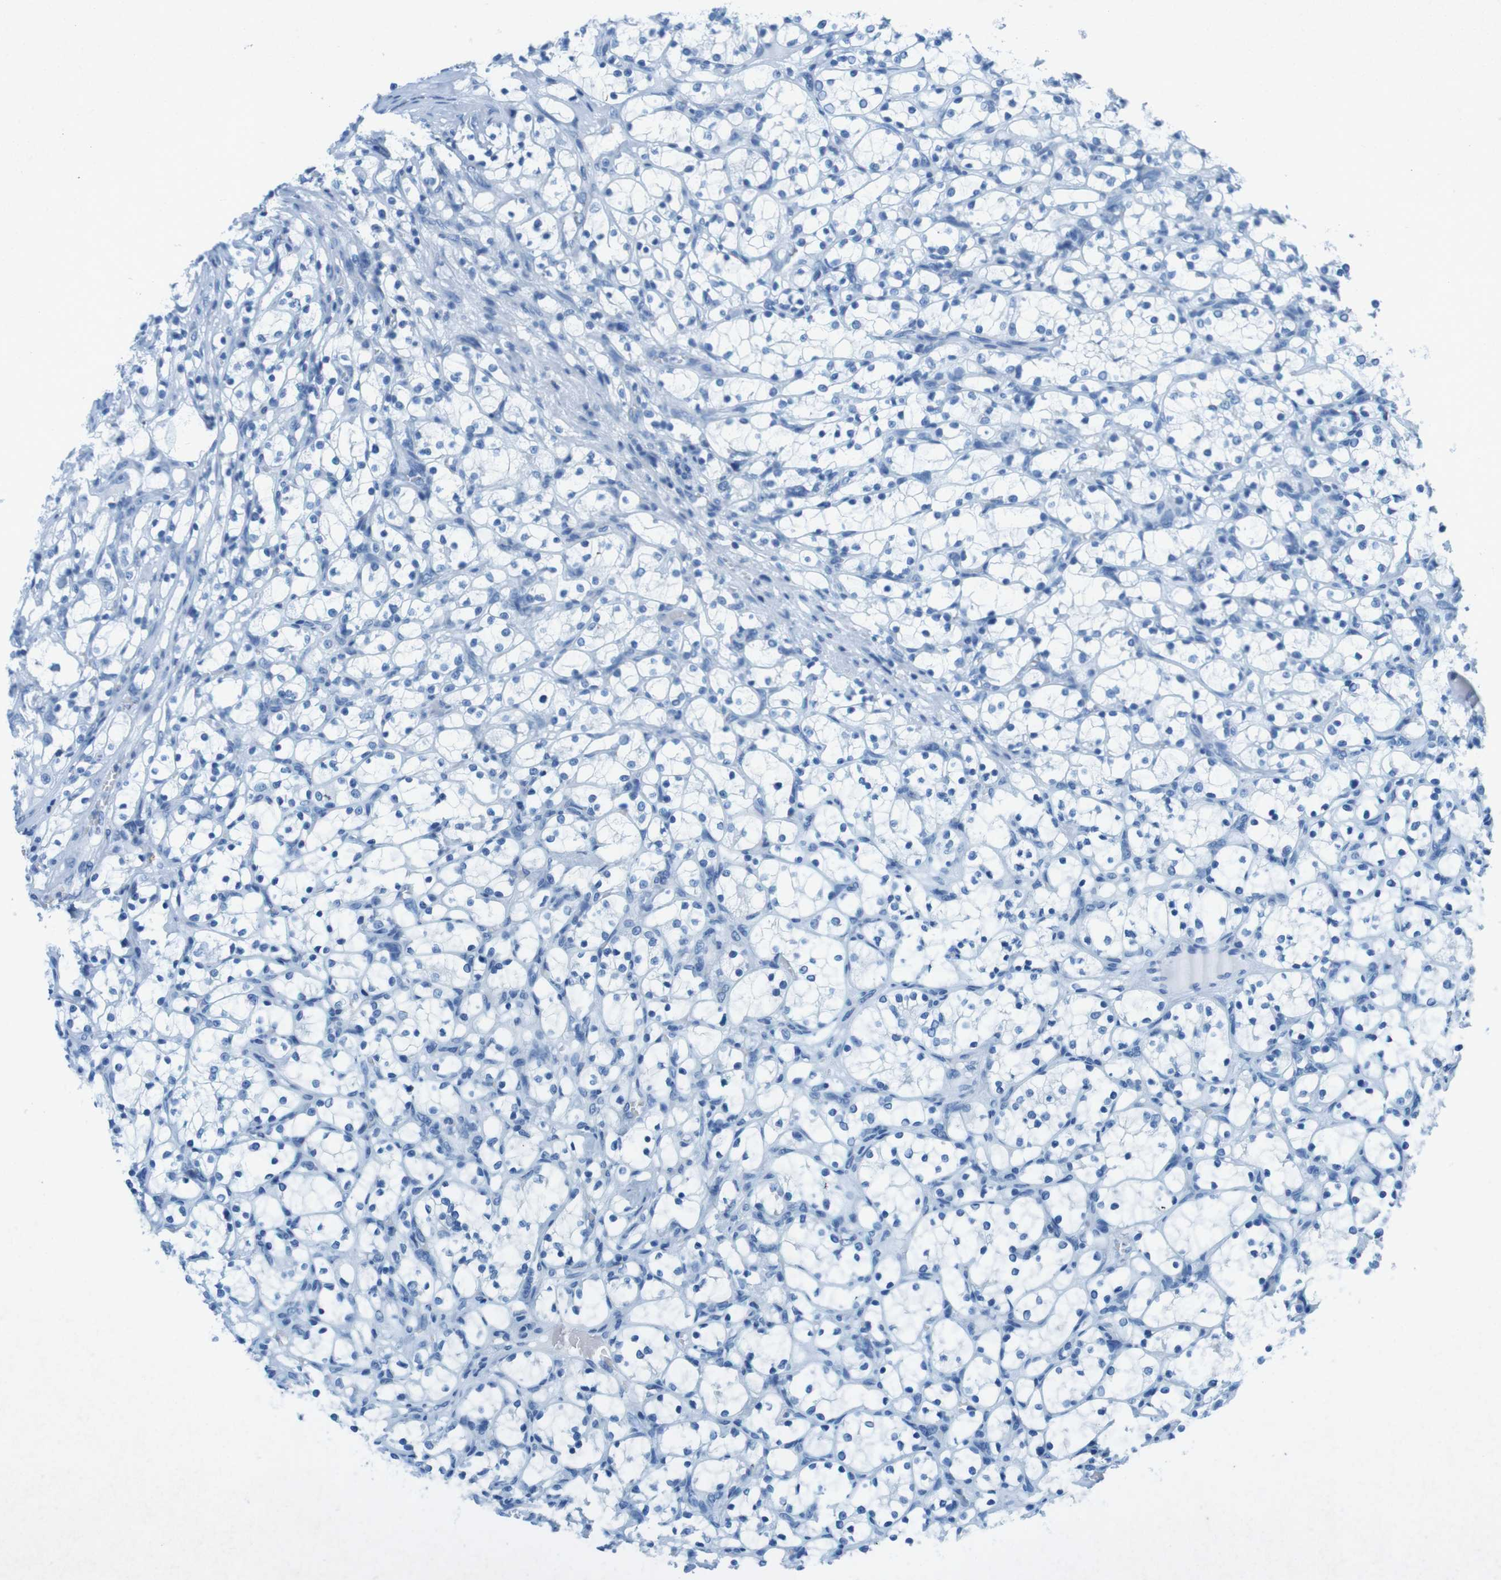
{"staining": {"intensity": "negative", "quantity": "none", "location": "none"}, "tissue": "renal cancer", "cell_type": "Tumor cells", "image_type": "cancer", "snomed": [{"axis": "morphology", "description": "Adenocarcinoma, NOS"}, {"axis": "topography", "description": "Kidney"}], "caption": "This is a micrograph of immunohistochemistry (IHC) staining of renal cancer, which shows no expression in tumor cells. (DAB IHC, high magnification).", "gene": "CTAG1B", "patient": {"sex": "female", "age": 69}}